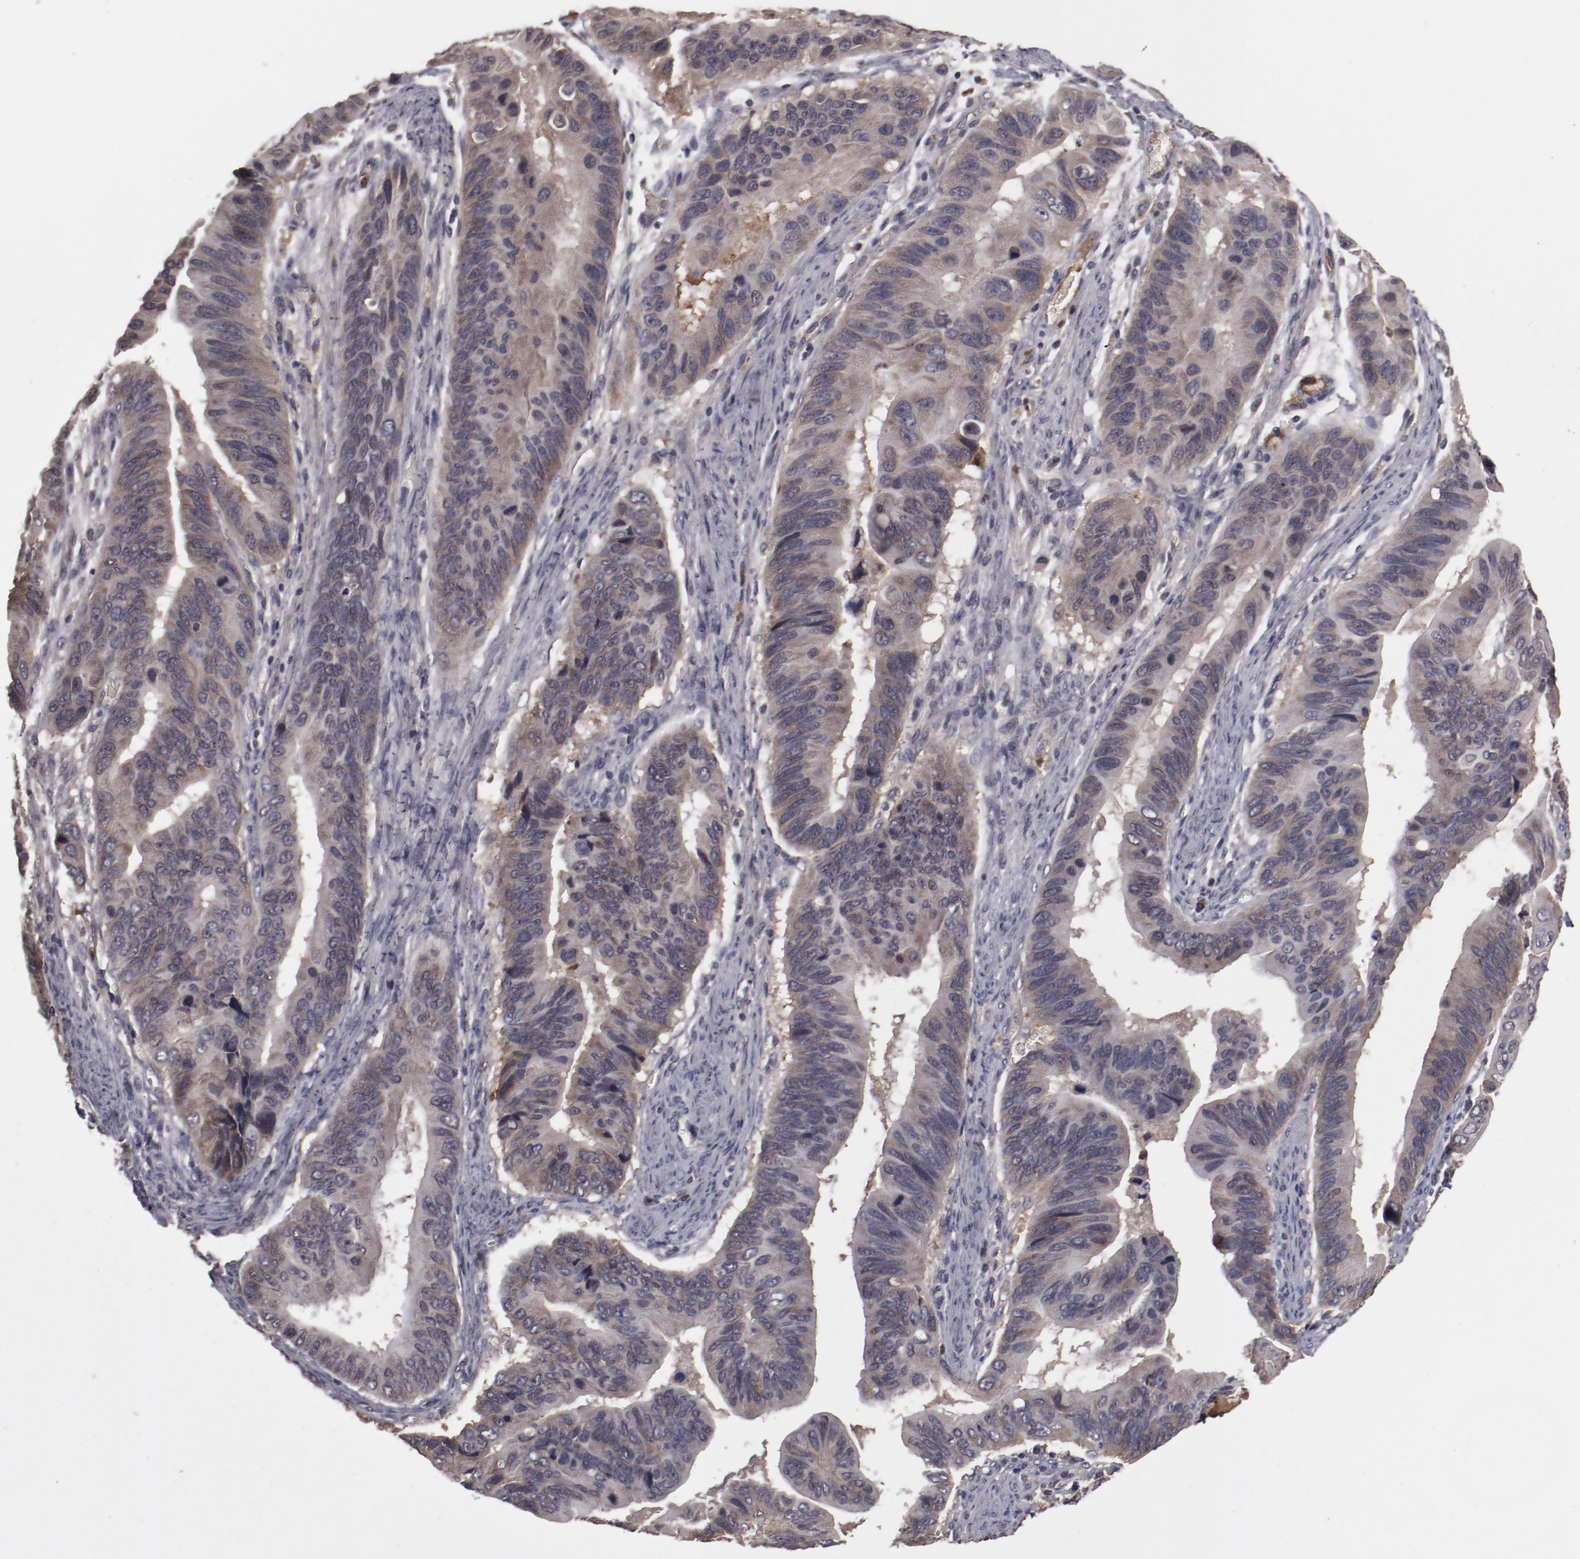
{"staining": {"intensity": "weak", "quantity": "25%-75%", "location": "cytoplasmic/membranous"}, "tissue": "stomach cancer", "cell_type": "Tumor cells", "image_type": "cancer", "snomed": [{"axis": "morphology", "description": "Adenocarcinoma, NOS"}, {"axis": "topography", "description": "Stomach, upper"}], "caption": "Stomach adenocarcinoma was stained to show a protein in brown. There is low levels of weak cytoplasmic/membranous expression in about 25%-75% of tumor cells. (IHC, brightfield microscopy, high magnification).", "gene": "CP", "patient": {"sex": "male", "age": 80}}